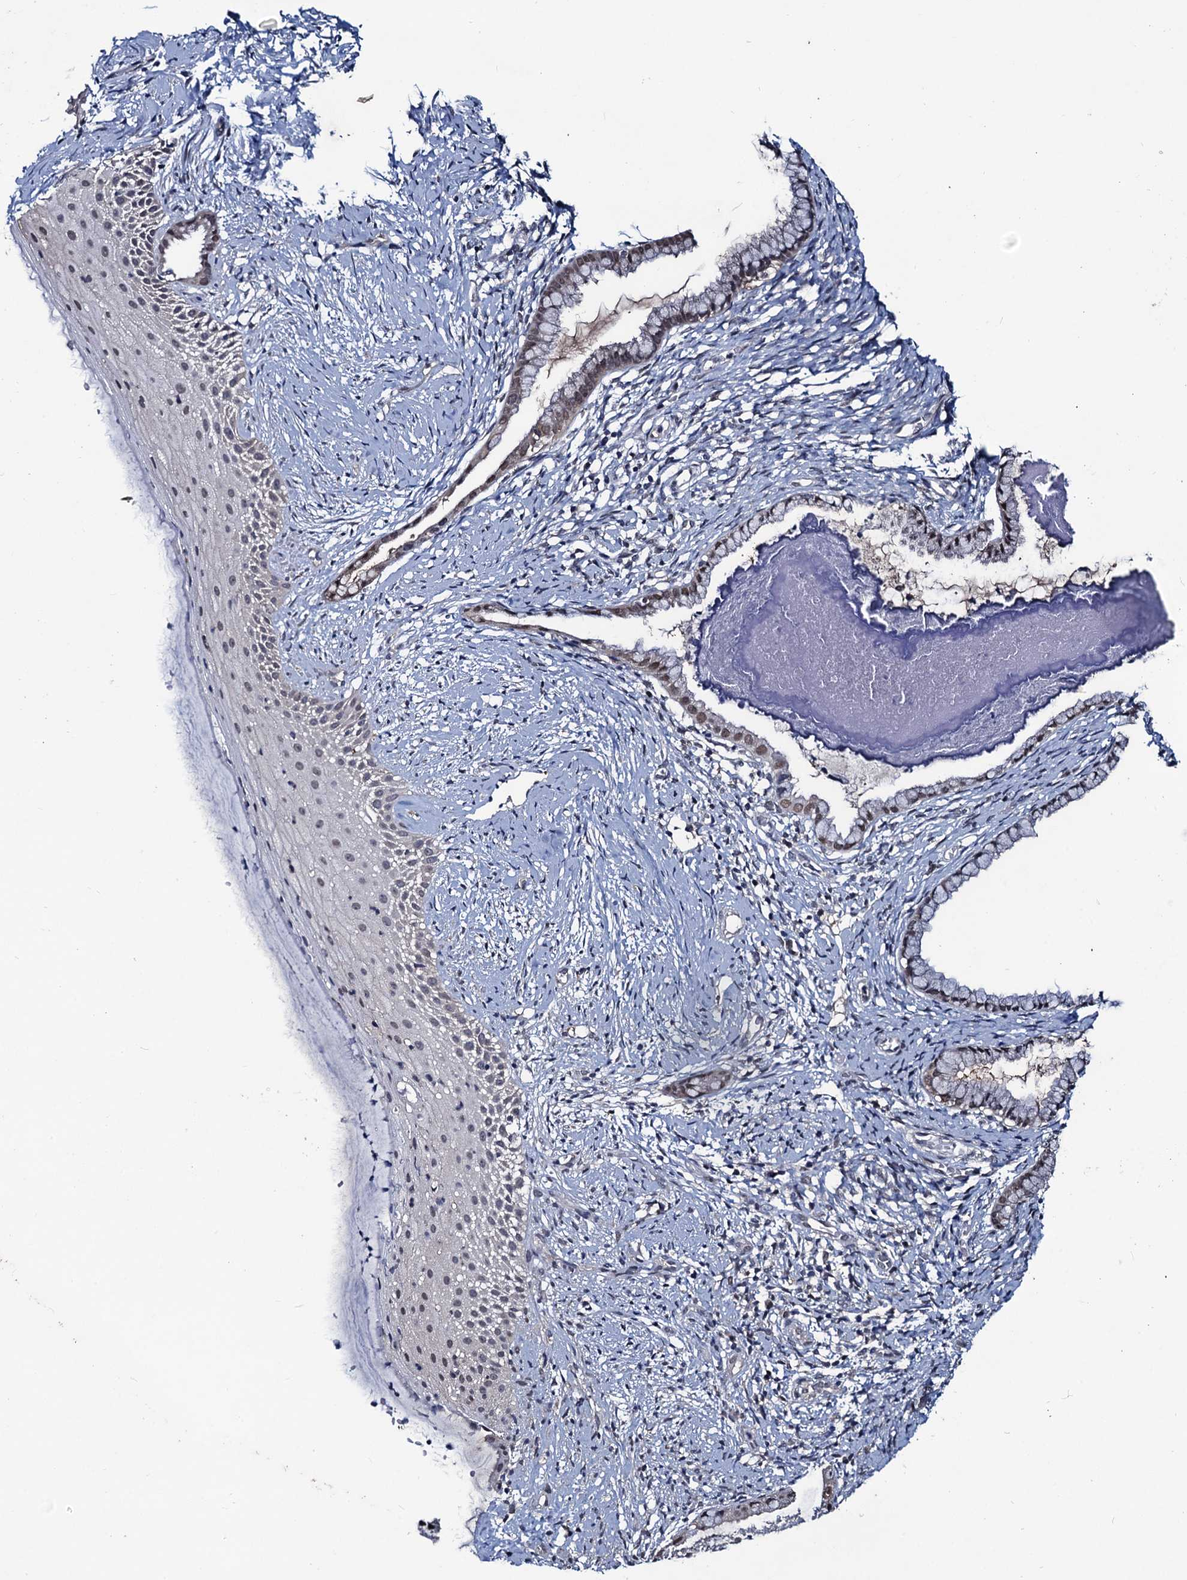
{"staining": {"intensity": "weak", "quantity": ">75%", "location": "cytoplasmic/membranous,nuclear"}, "tissue": "cervix", "cell_type": "Glandular cells", "image_type": "normal", "snomed": [{"axis": "morphology", "description": "Normal tissue, NOS"}, {"axis": "topography", "description": "Cervix"}], "caption": "Human cervix stained for a protein (brown) demonstrates weak cytoplasmic/membranous,nuclear positive staining in approximately >75% of glandular cells.", "gene": "RTKN2", "patient": {"sex": "female", "age": 36}}